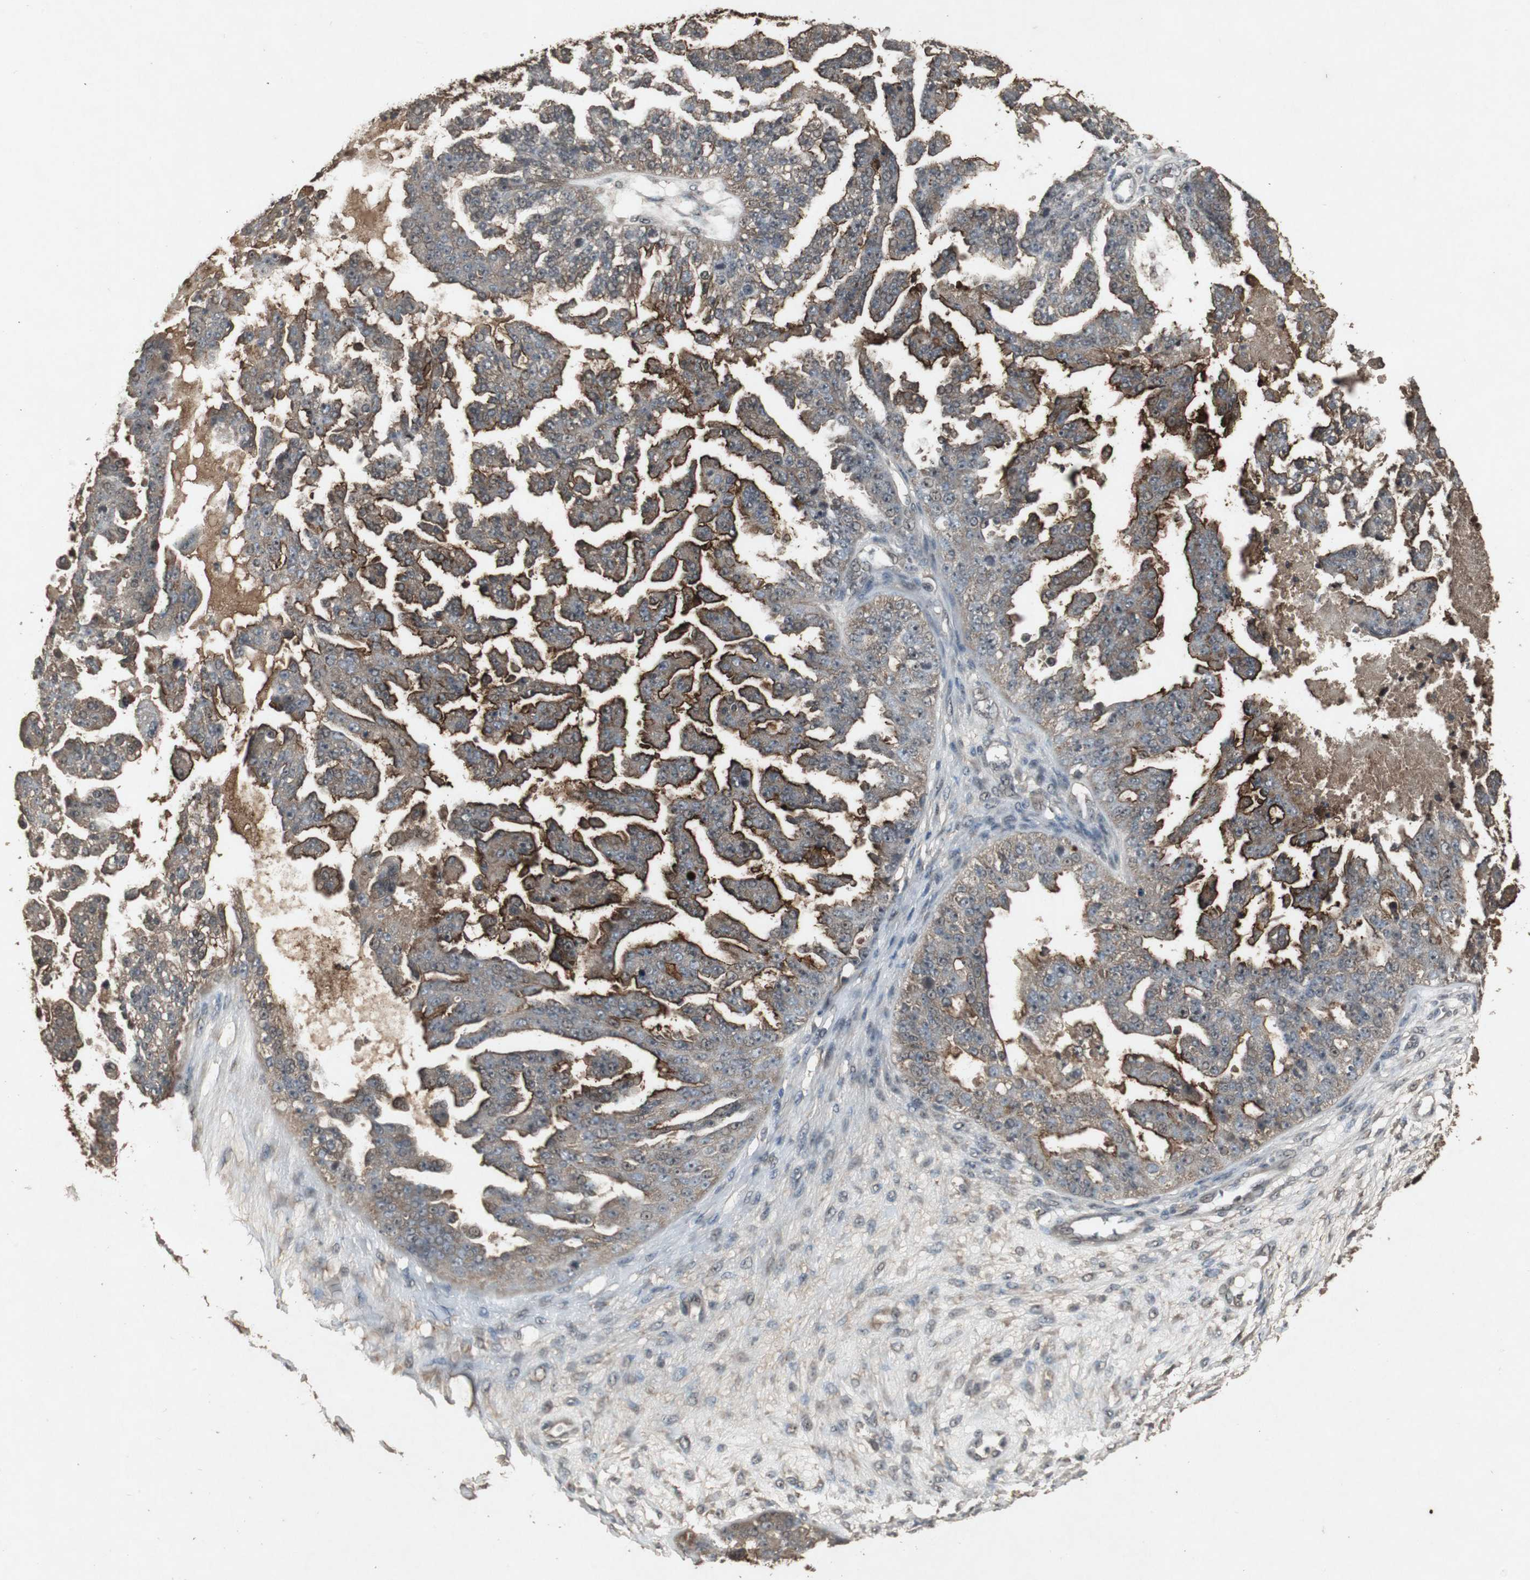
{"staining": {"intensity": "strong", "quantity": ">75%", "location": "cytoplasmic/membranous"}, "tissue": "ovarian cancer", "cell_type": "Tumor cells", "image_type": "cancer", "snomed": [{"axis": "morphology", "description": "Carcinoma, NOS"}, {"axis": "topography", "description": "Soft tissue"}, {"axis": "topography", "description": "Ovary"}], "caption": "IHC photomicrograph of neoplastic tissue: carcinoma (ovarian) stained using IHC exhibits high levels of strong protein expression localized specifically in the cytoplasmic/membranous of tumor cells, appearing as a cytoplasmic/membranous brown color.", "gene": "EMX1", "patient": {"sex": "female", "age": 54}}